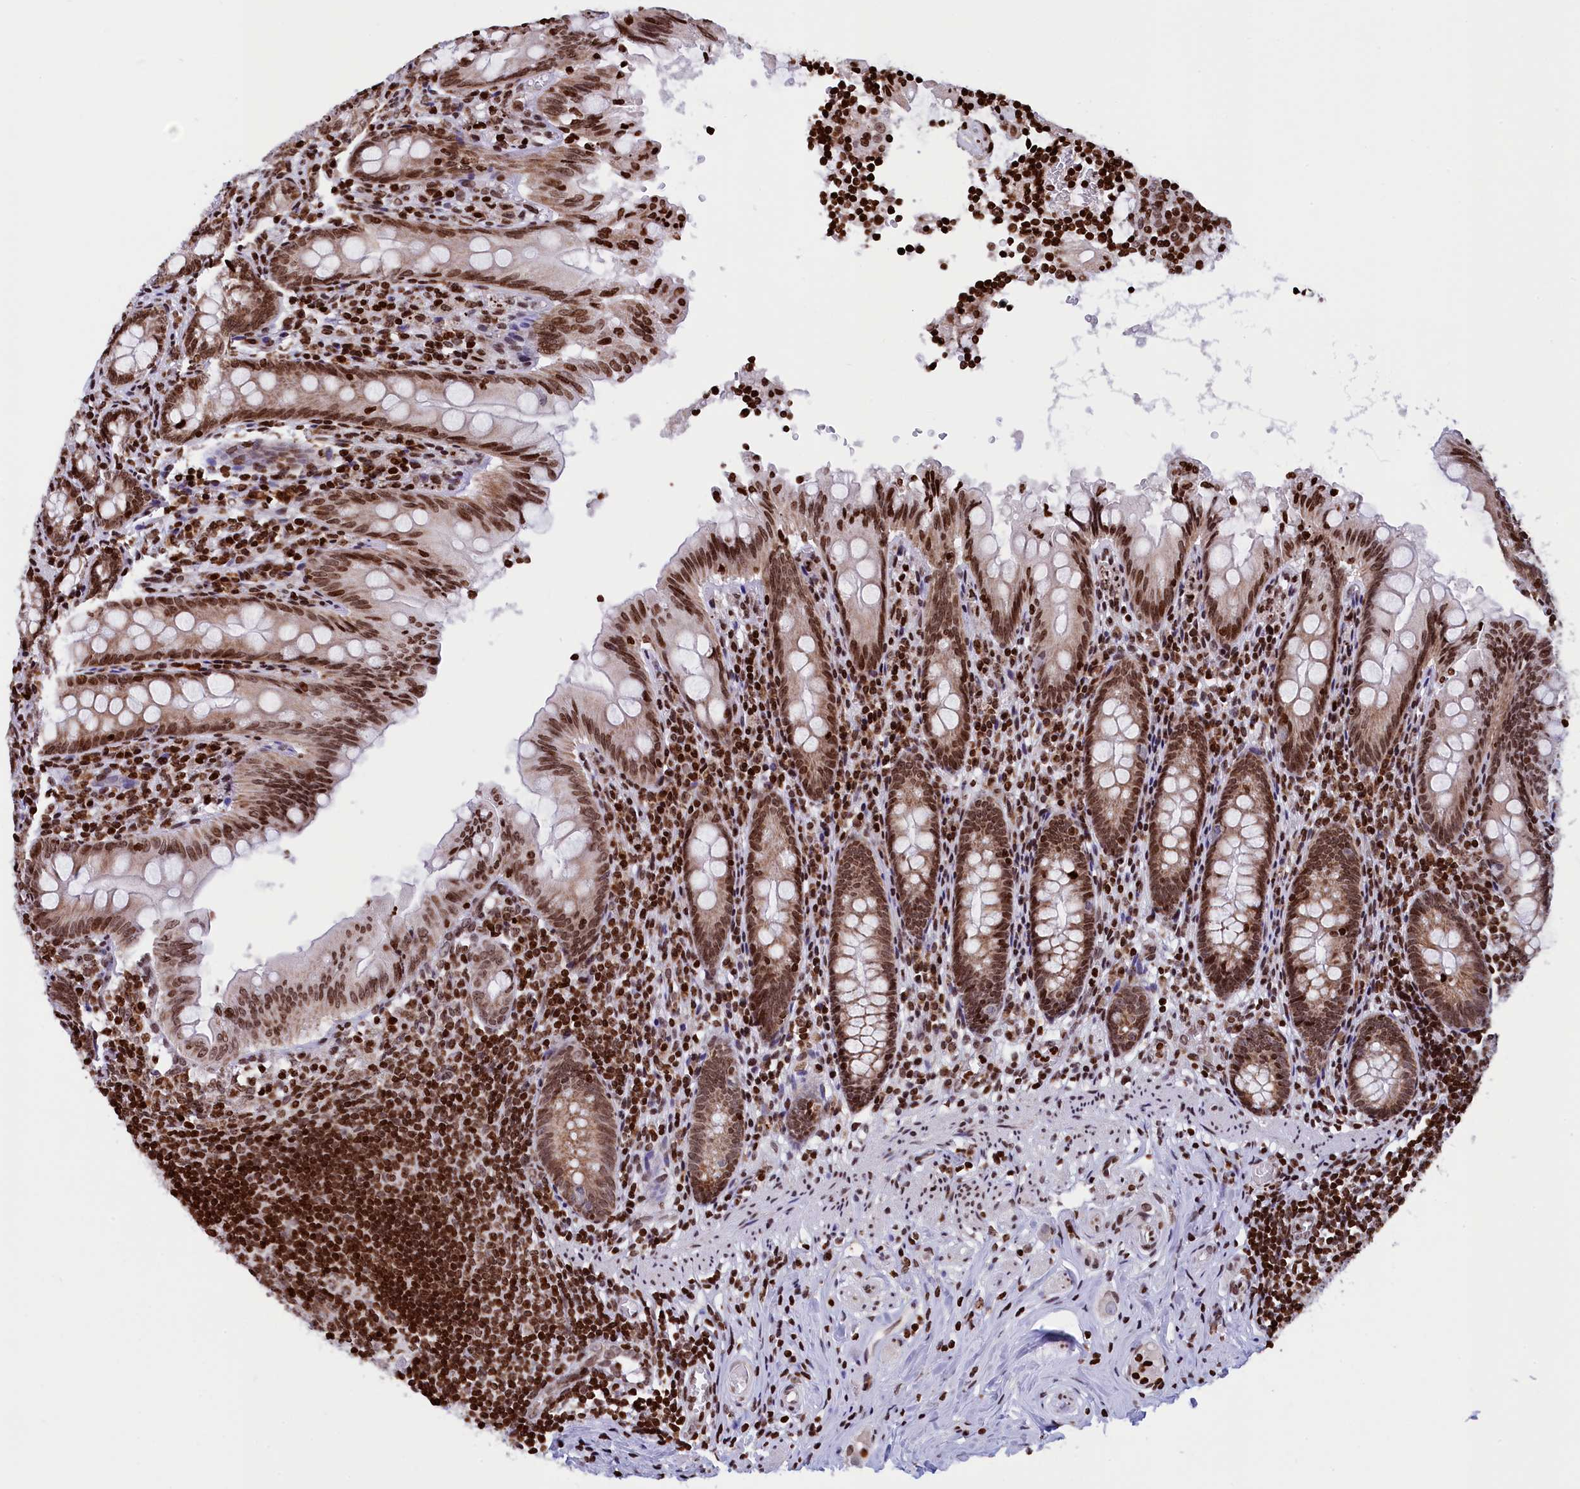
{"staining": {"intensity": "moderate", "quantity": ">75%", "location": "nuclear"}, "tissue": "appendix", "cell_type": "Glandular cells", "image_type": "normal", "snomed": [{"axis": "morphology", "description": "Normal tissue, NOS"}, {"axis": "topography", "description": "Appendix"}], "caption": "Immunohistochemistry (IHC) photomicrograph of benign appendix stained for a protein (brown), which reveals medium levels of moderate nuclear expression in approximately >75% of glandular cells.", "gene": "TIMM29", "patient": {"sex": "male", "age": 55}}